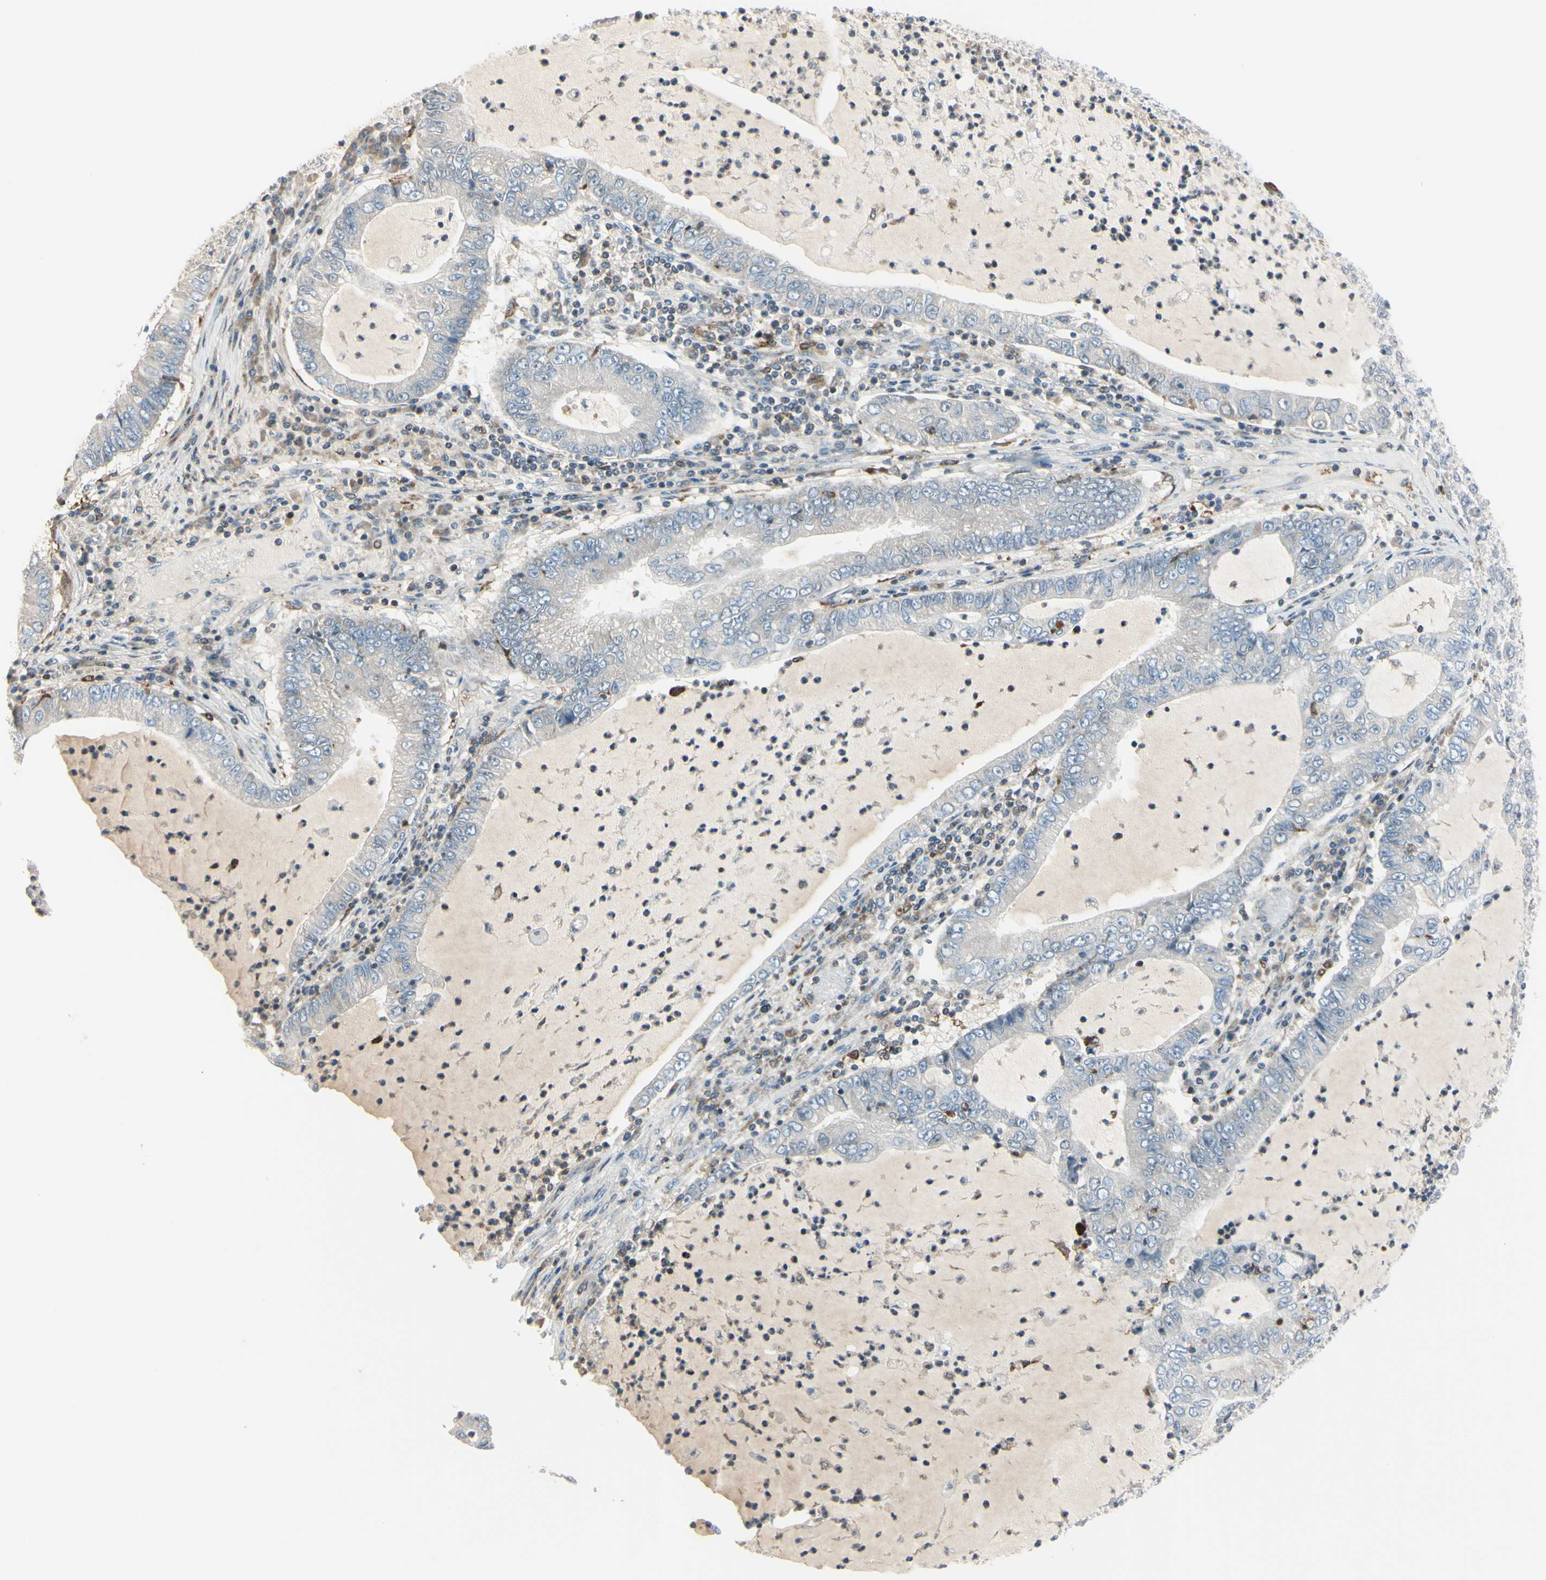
{"staining": {"intensity": "weak", "quantity": ">75%", "location": "cytoplasmic/membranous"}, "tissue": "lung cancer", "cell_type": "Tumor cells", "image_type": "cancer", "snomed": [{"axis": "morphology", "description": "Adenocarcinoma, NOS"}, {"axis": "topography", "description": "Lung"}], "caption": "Lung adenocarcinoma was stained to show a protein in brown. There is low levels of weak cytoplasmic/membranous positivity in approximately >75% of tumor cells. (DAB (3,3'-diaminobenzidine) IHC, brown staining for protein, blue staining for nuclei).", "gene": "CYRIB", "patient": {"sex": "female", "age": 51}}